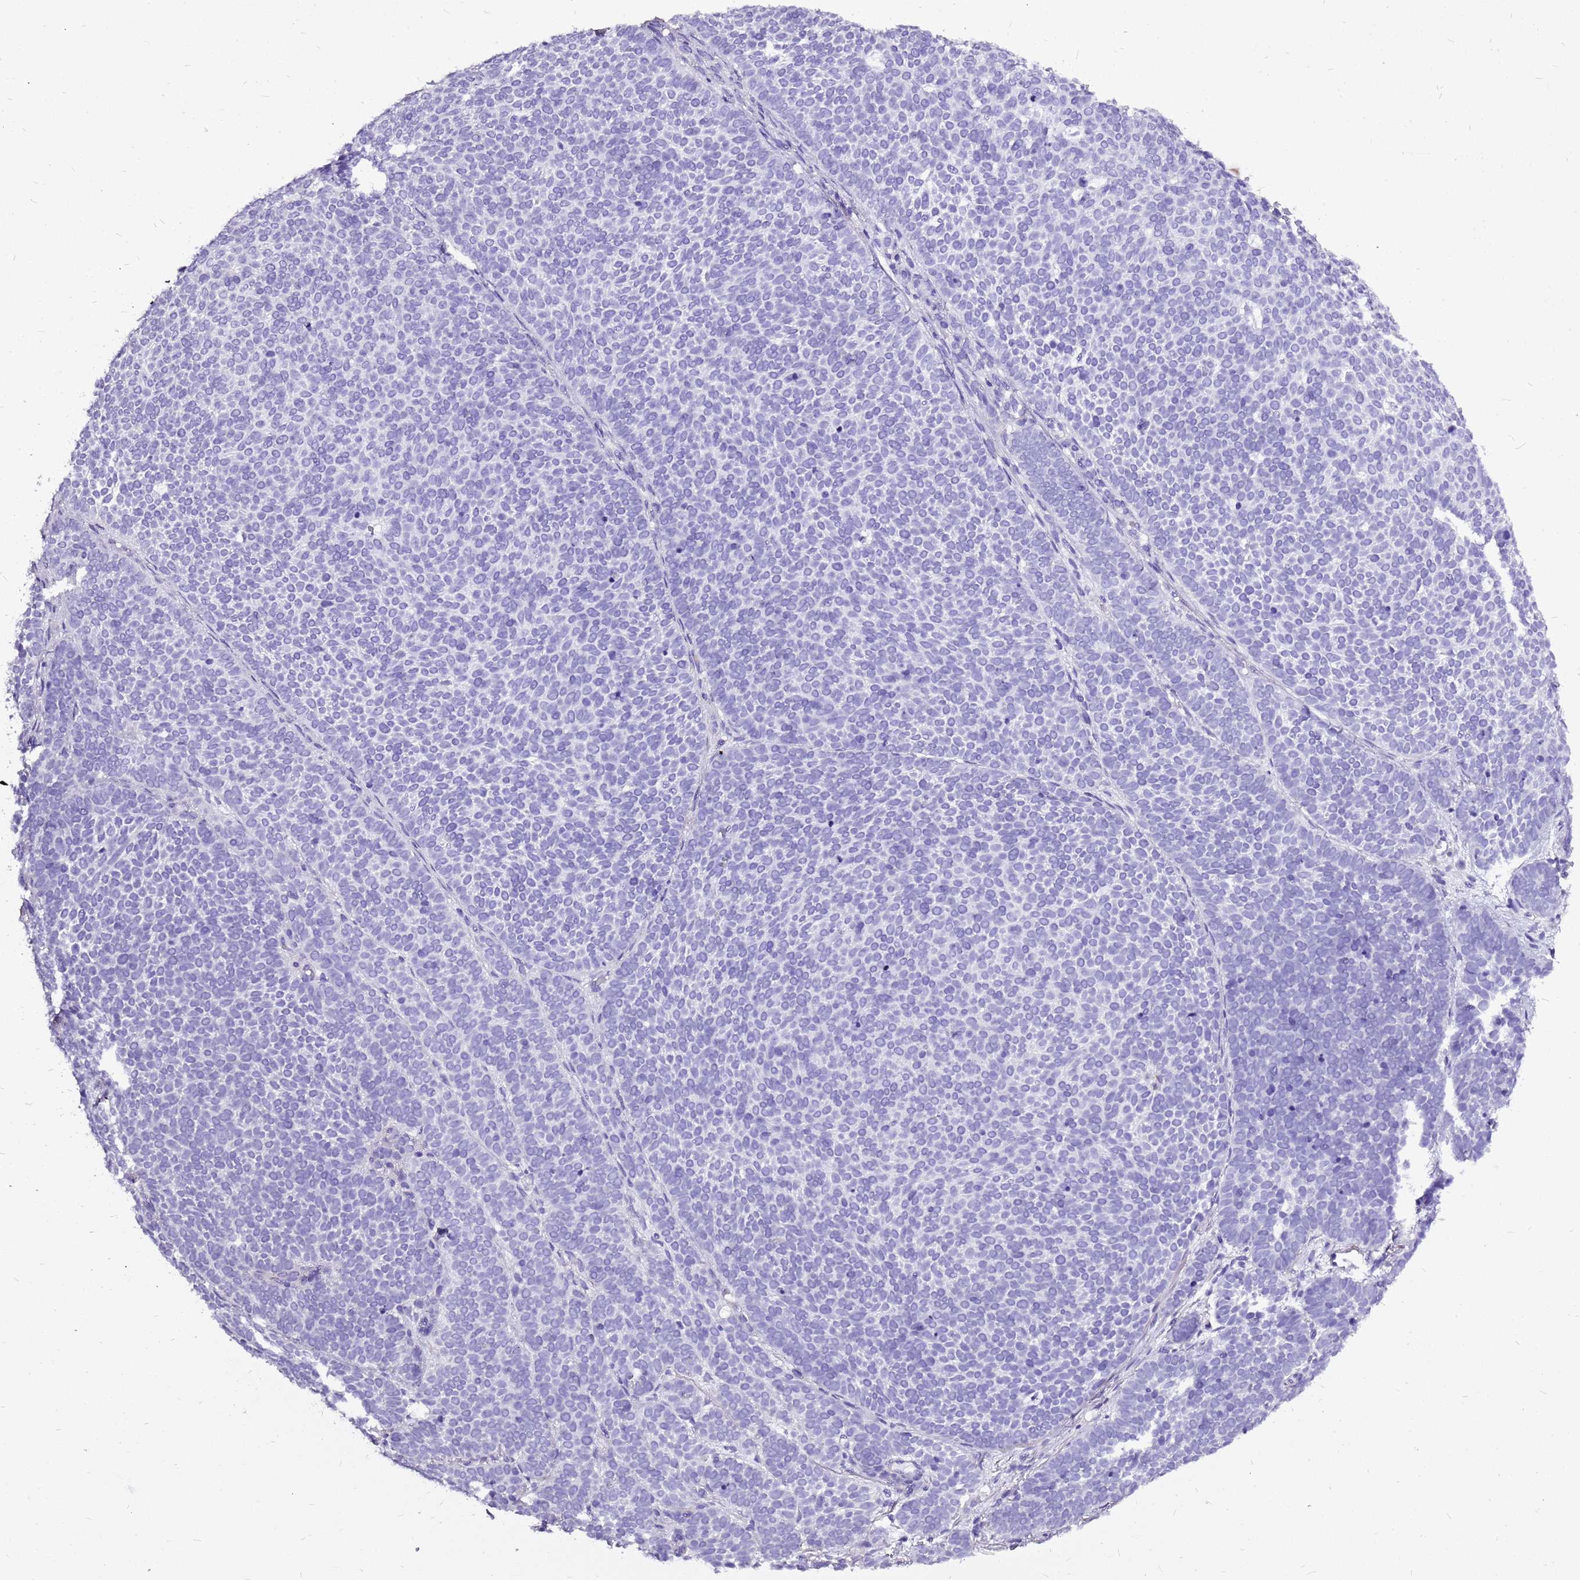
{"staining": {"intensity": "negative", "quantity": "none", "location": "none"}, "tissue": "skin cancer", "cell_type": "Tumor cells", "image_type": "cancer", "snomed": [{"axis": "morphology", "description": "Basal cell carcinoma"}, {"axis": "topography", "description": "Skin"}], "caption": "IHC of human skin cancer exhibits no staining in tumor cells. (DAB immunohistochemistry (IHC) visualized using brightfield microscopy, high magnification).", "gene": "ACSS3", "patient": {"sex": "female", "age": 77}}